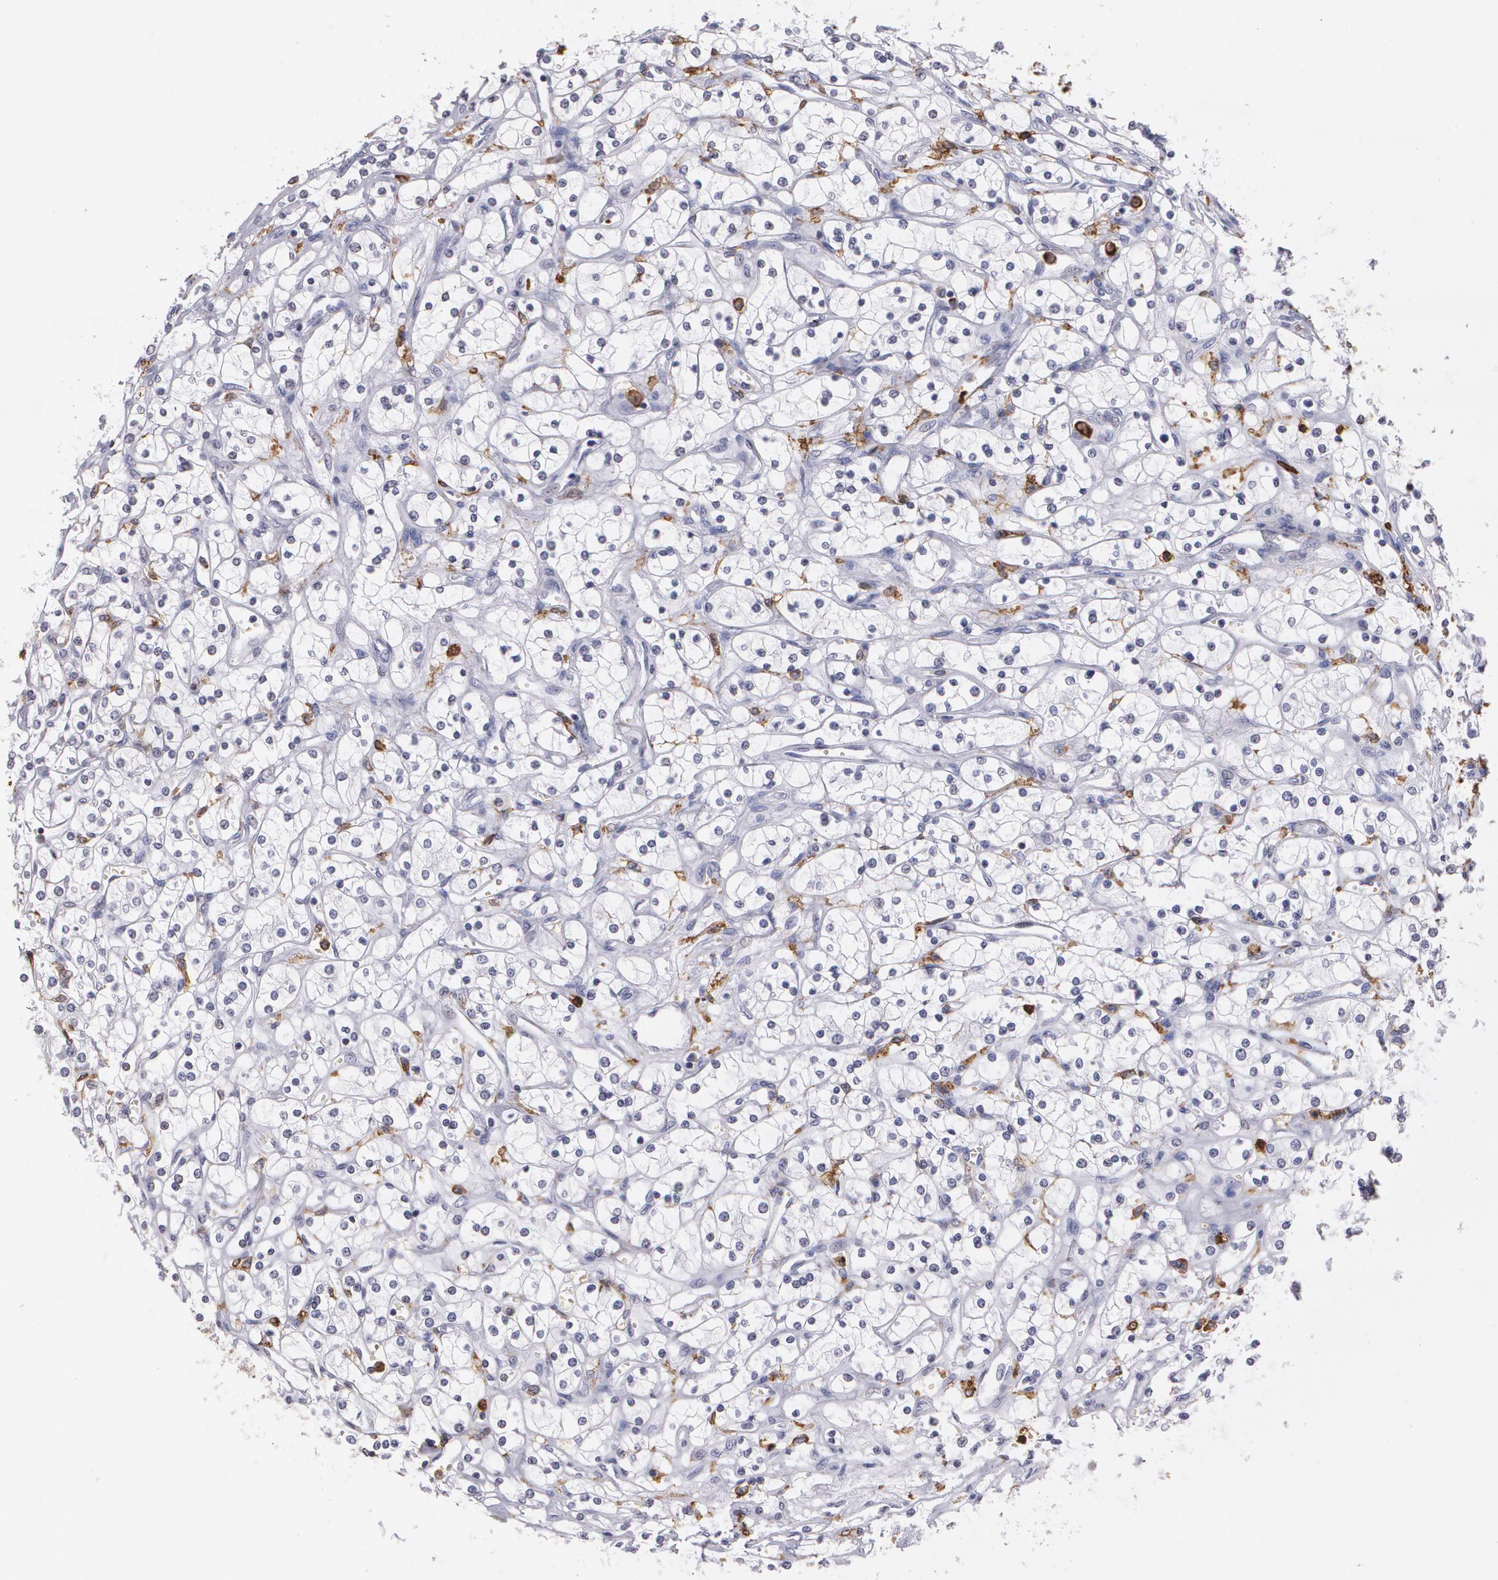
{"staining": {"intensity": "negative", "quantity": "none", "location": "none"}, "tissue": "renal cancer", "cell_type": "Tumor cells", "image_type": "cancer", "snomed": [{"axis": "morphology", "description": "Adenocarcinoma, NOS"}, {"axis": "topography", "description": "Kidney"}], "caption": "An immunohistochemistry (IHC) image of renal cancer (adenocarcinoma) is shown. There is no staining in tumor cells of renal cancer (adenocarcinoma).", "gene": "PTPRC", "patient": {"sex": "male", "age": 61}}